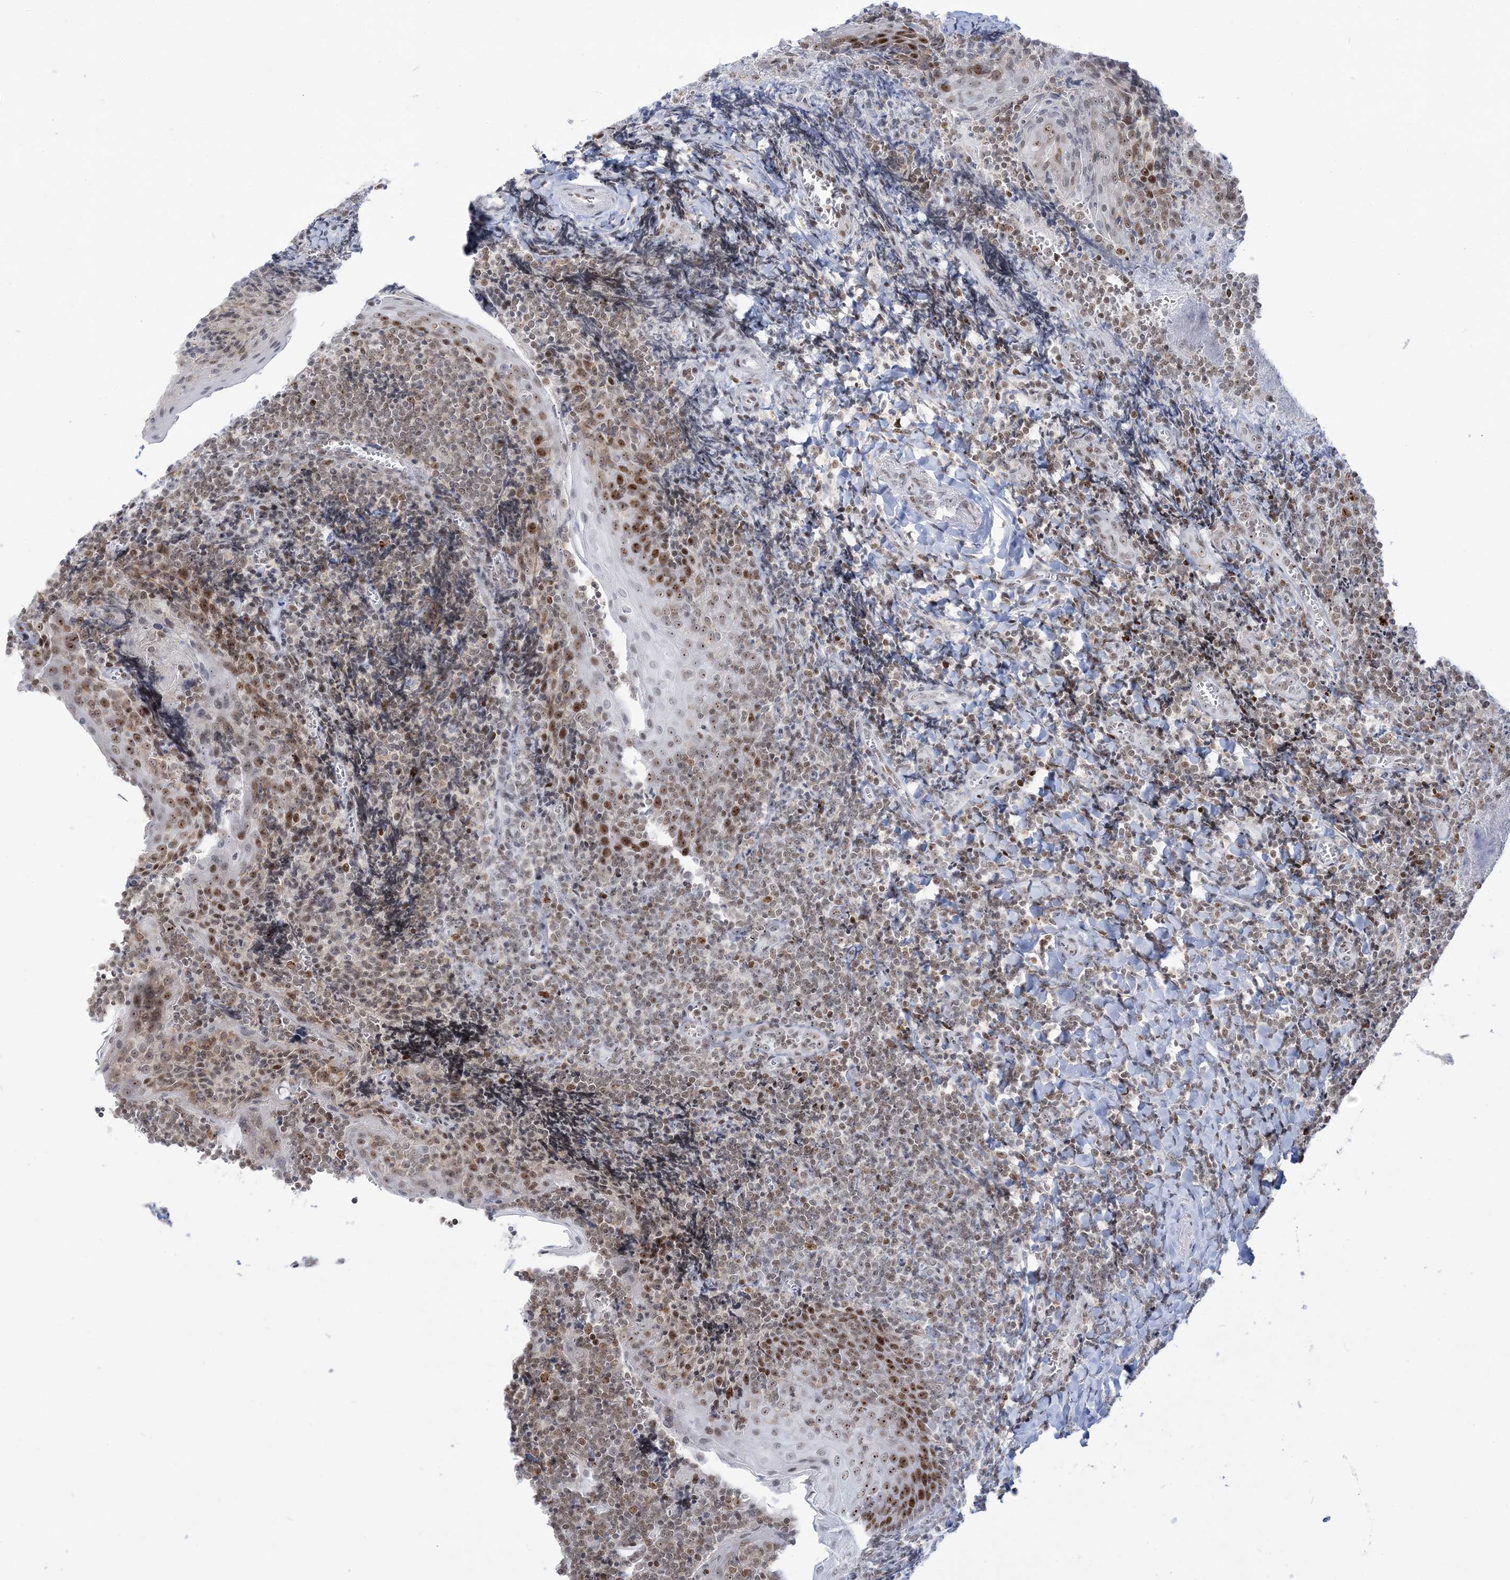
{"staining": {"intensity": "moderate", "quantity": ">75%", "location": "nuclear"}, "tissue": "tonsil", "cell_type": "Germinal center cells", "image_type": "normal", "snomed": [{"axis": "morphology", "description": "Normal tissue, NOS"}, {"axis": "topography", "description": "Tonsil"}], "caption": "A brown stain shows moderate nuclear staining of a protein in germinal center cells of normal tonsil. (Stains: DAB in brown, nuclei in blue, Microscopy: brightfield microscopy at high magnification).", "gene": "DDX21", "patient": {"sex": "male", "age": 27}}